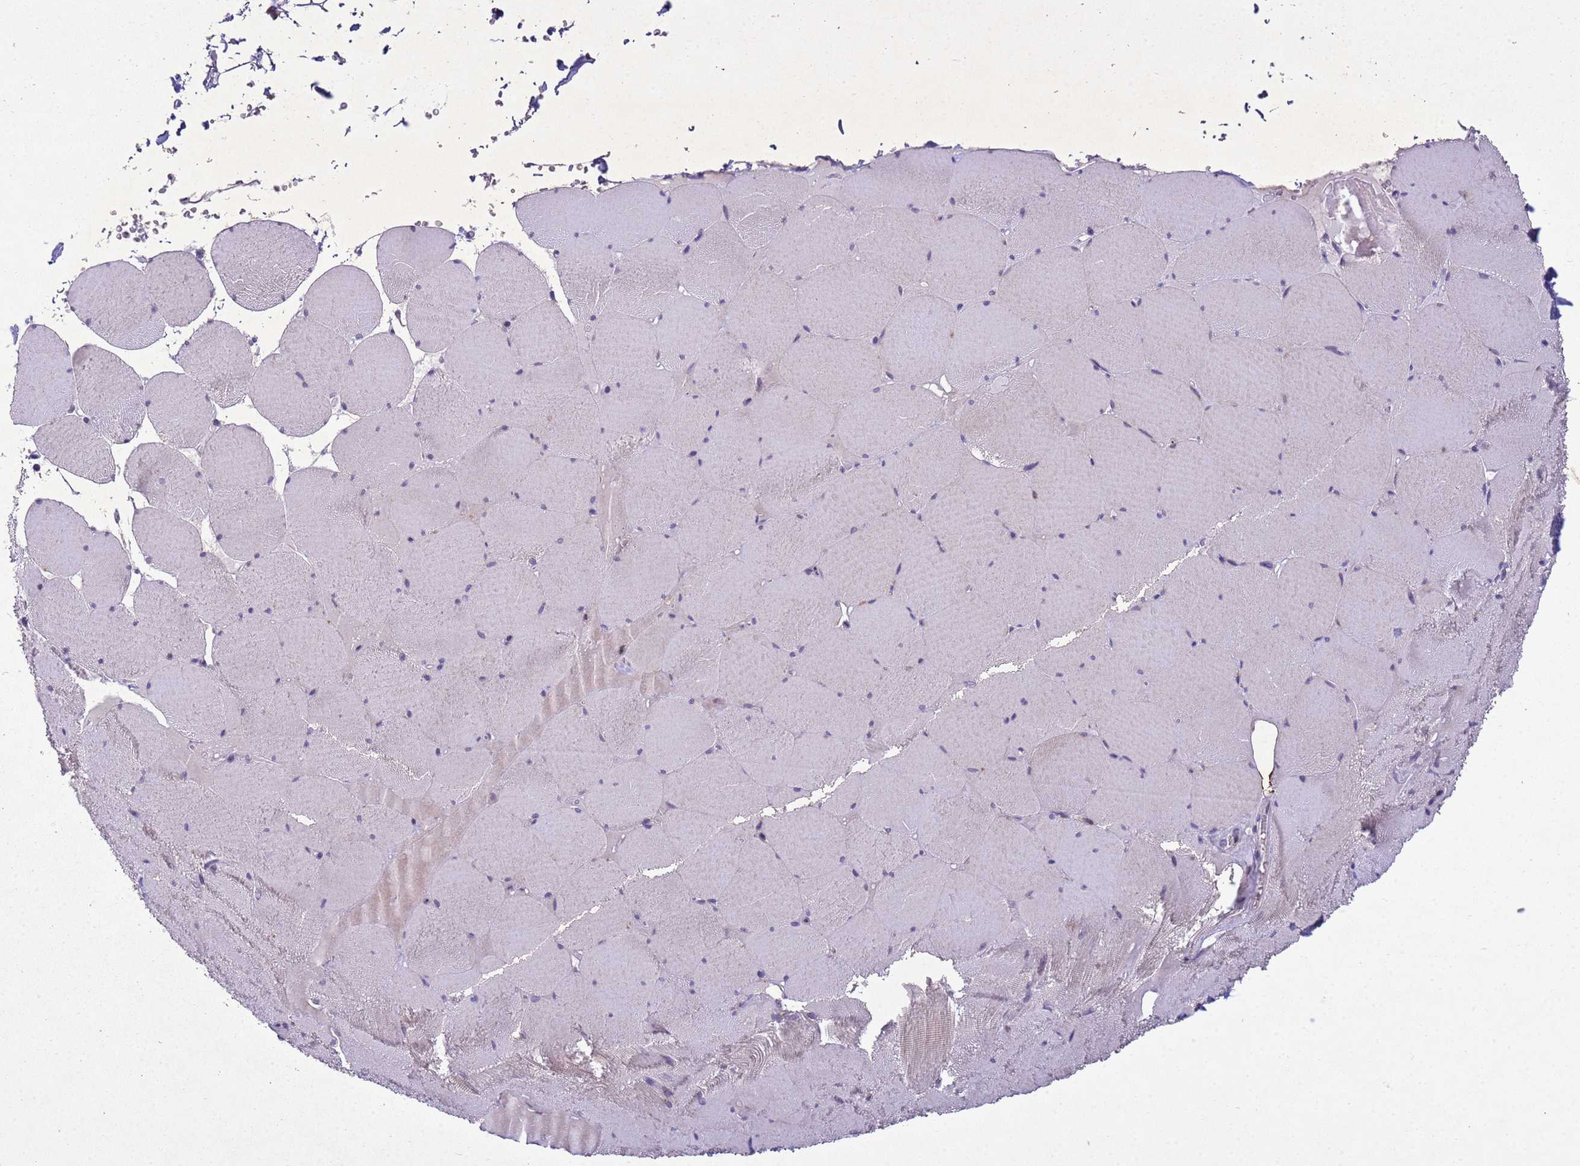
{"staining": {"intensity": "negative", "quantity": "none", "location": "none"}, "tissue": "skeletal muscle", "cell_type": "Myocytes", "image_type": "normal", "snomed": [{"axis": "morphology", "description": "Normal tissue, NOS"}, {"axis": "topography", "description": "Skeletal muscle"}, {"axis": "topography", "description": "Head-Neck"}], "caption": "The immunohistochemistry image has no significant staining in myocytes of skeletal muscle.", "gene": "NLRP11", "patient": {"sex": "male", "age": 66}}